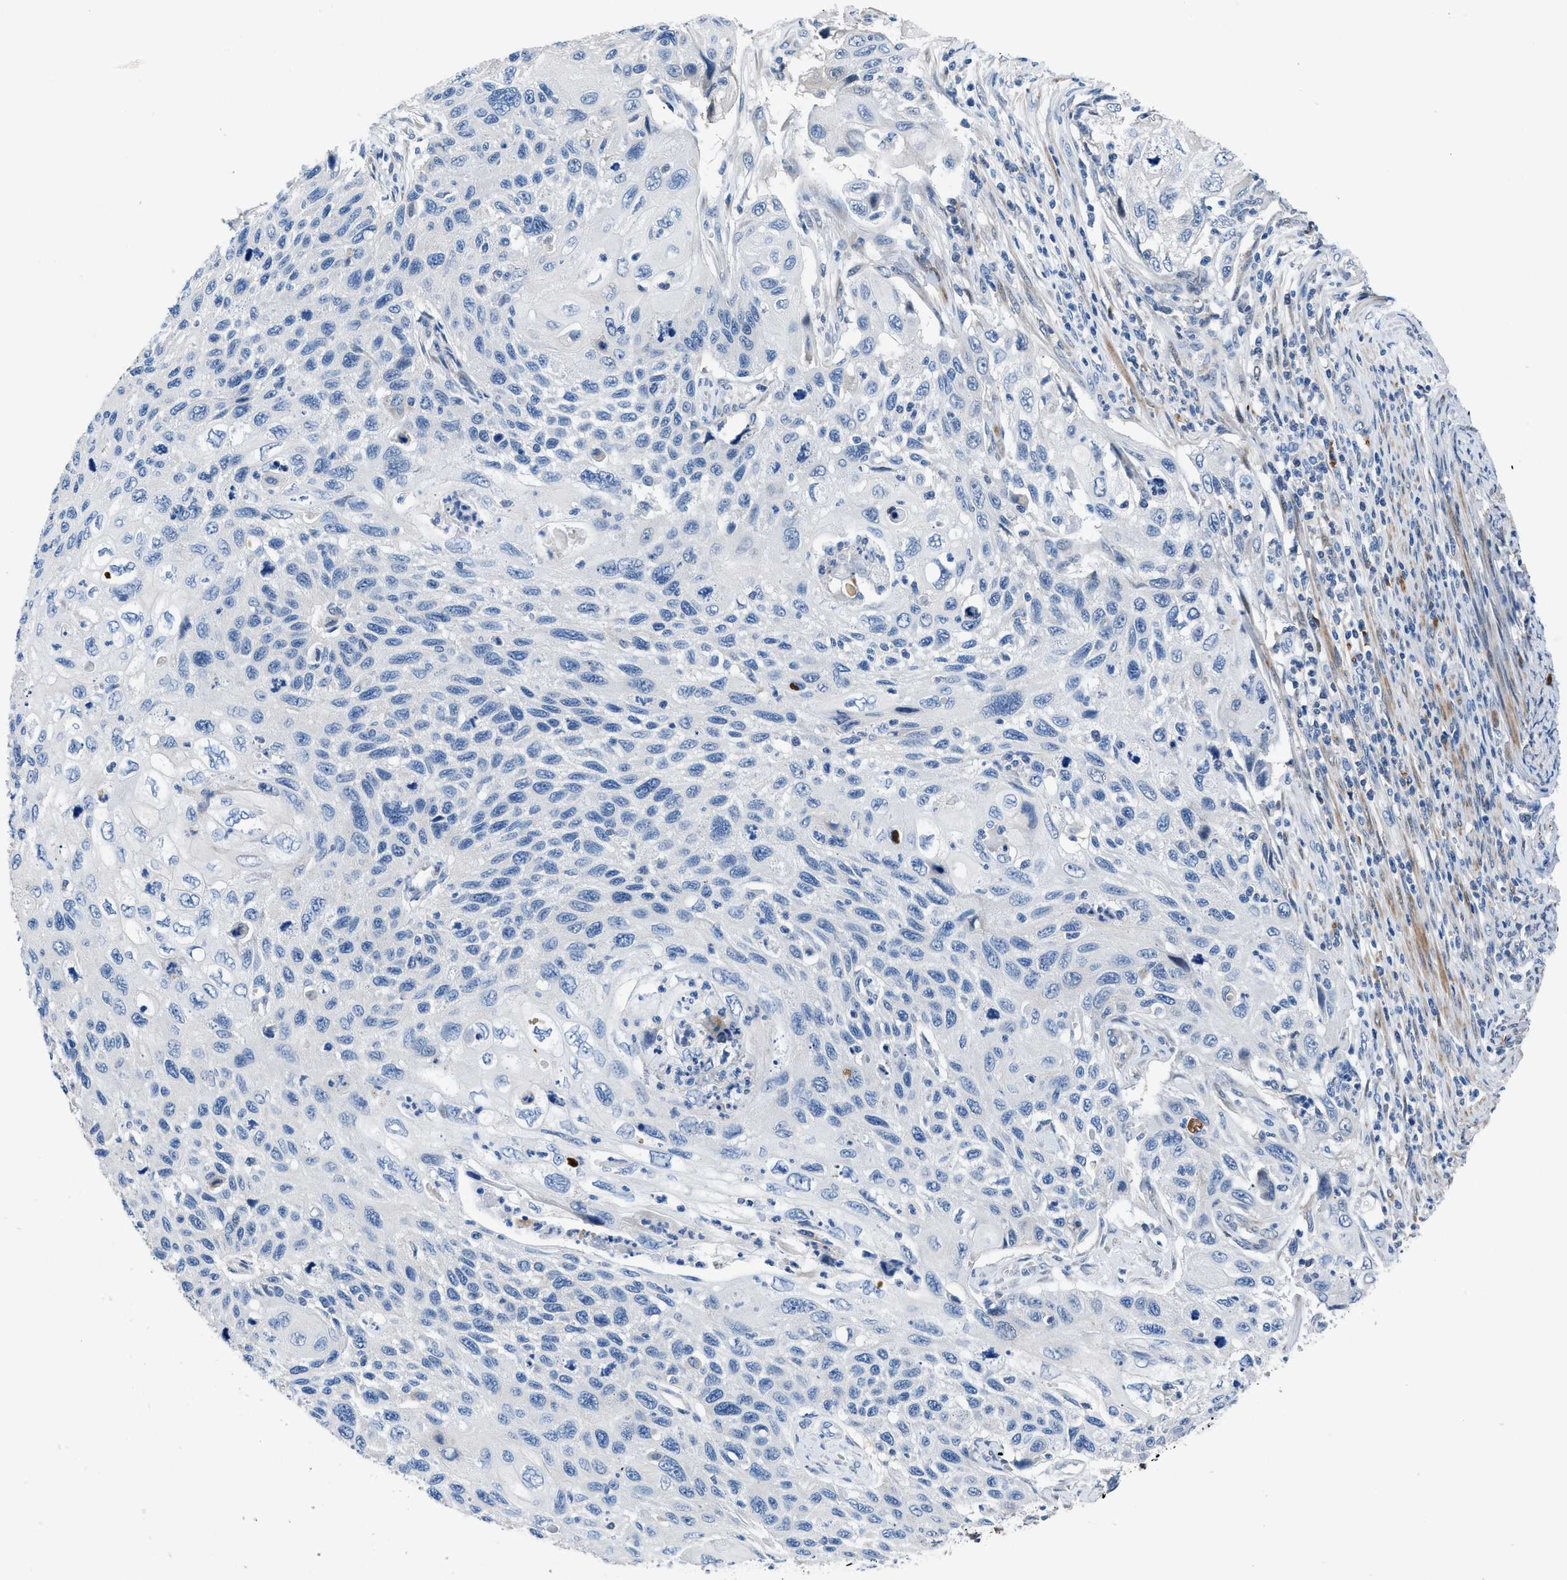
{"staining": {"intensity": "negative", "quantity": "none", "location": "none"}, "tissue": "cervical cancer", "cell_type": "Tumor cells", "image_type": "cancer", "snomed": [{"axis": "morphology", "description": "Squamous cell carcinoma, NOS"}, {"axis": "topography", "description": "Cervix"}], "caption": "IHC of squamous cell carcinoma (cervical) demonstrates no positivity in tumor cells. The staining is performed using DAB (3,3'-diaminobenzidine) brown chromogen with nuclei counter-stained in using hematoxylin.", "gene": "UAP1", "patient": {"sex": "female", "age": 70}}